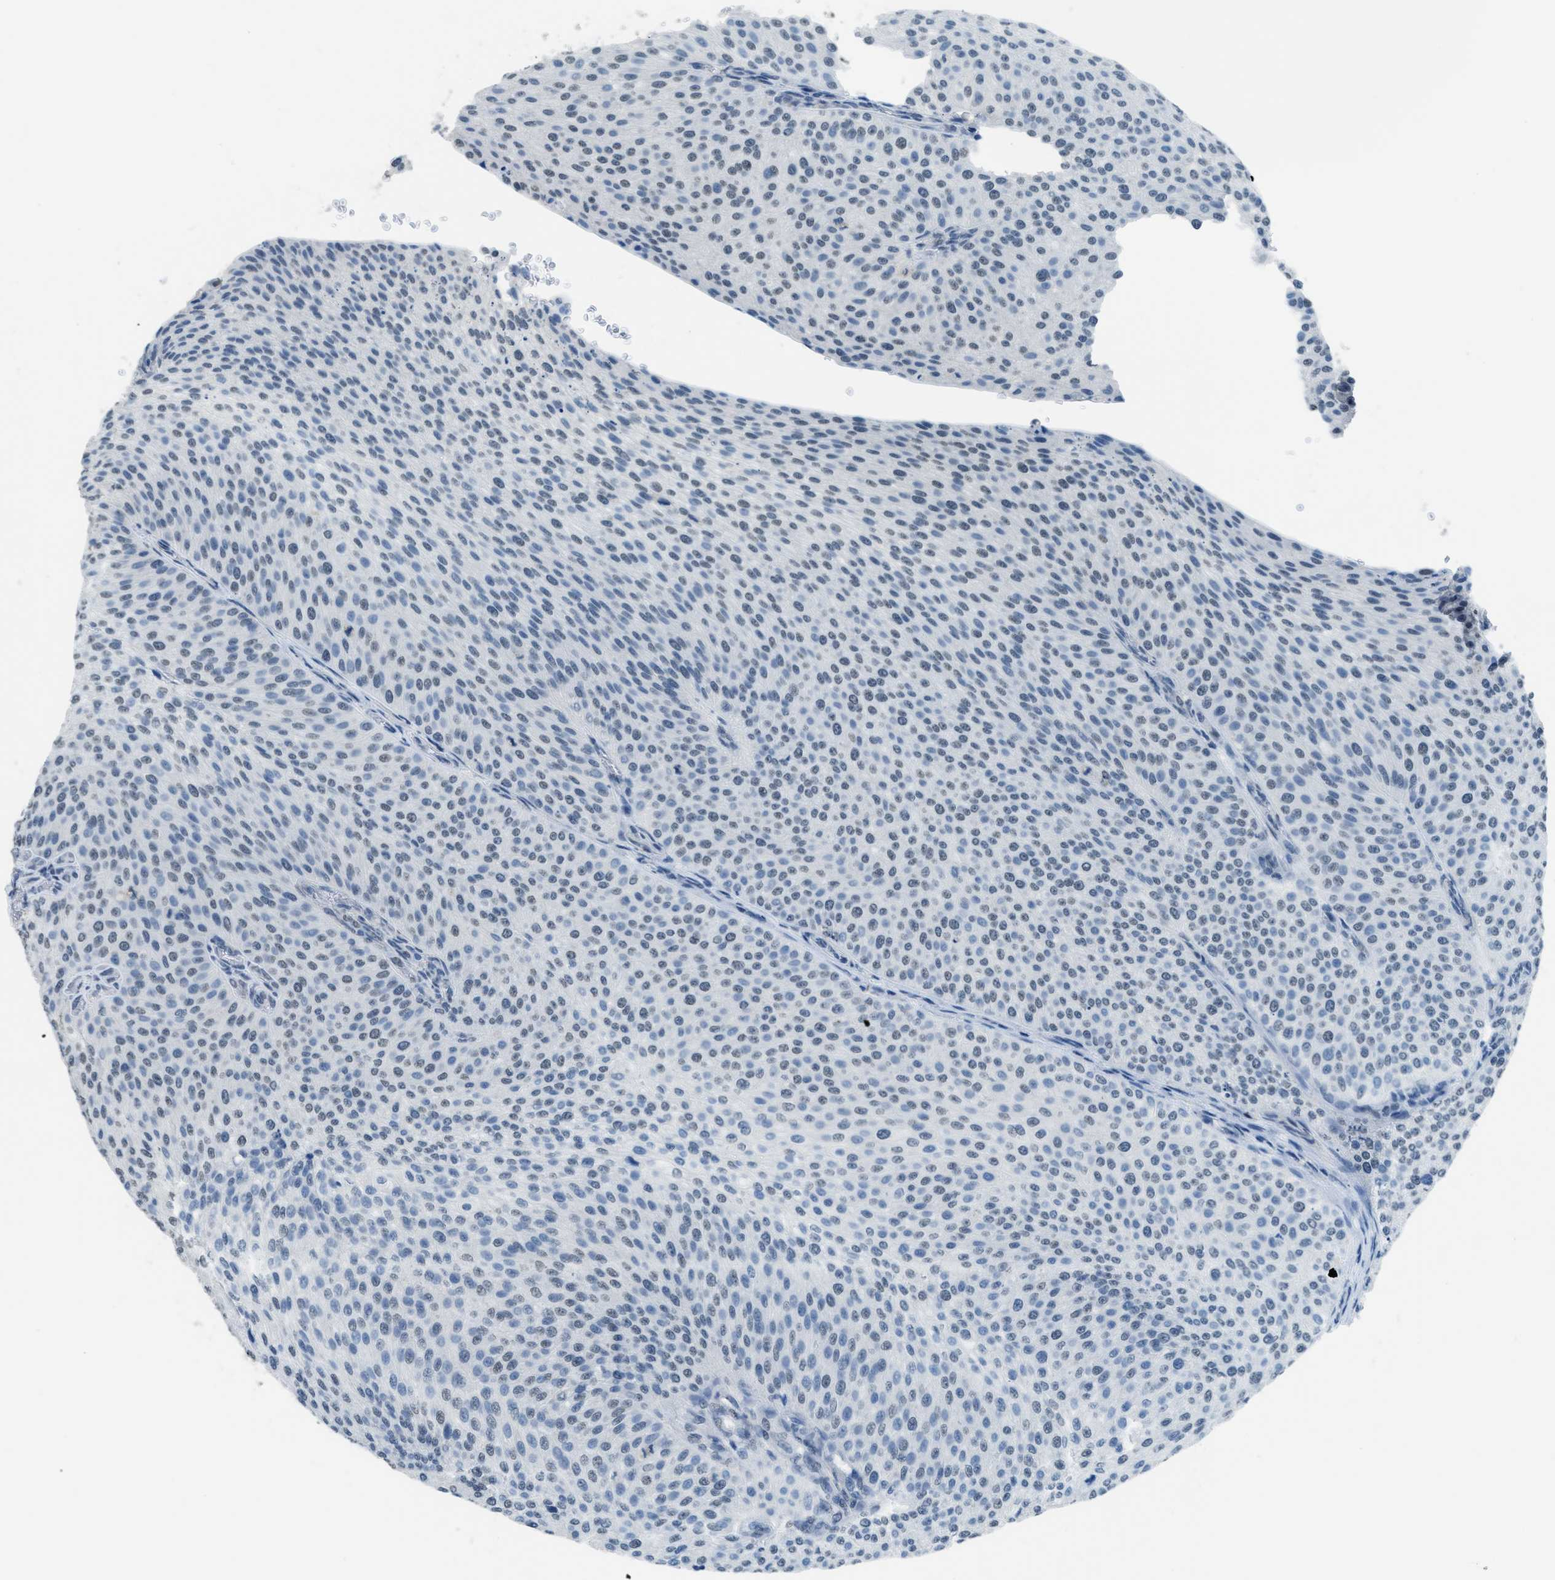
{"staining": {"intensity": "weak", "quantity": "<25%", "location": "nuclear"}, "tissue": "urothelial cancer", "cell_type": "Tumor cells", "image_type": "cancer", "snomed": [{"axis": "morphology", "description": "Urothelial carcinoma, Low grade"}, {"axis": "topography", "description": "Smooth muscle"}, {"axis": "topography", "description": "Urinary bladder"}], "caption": "Tumor cells show no significant expression in urothelial cancer. Brightfield microscopy of IHC stained with DAB (3,3'-diaminobenzidine) (brown) and hematoxylin (blue), captured at high magnification.", "gene": "TTC13", "patient": {"sex": "male", "age": 60}}